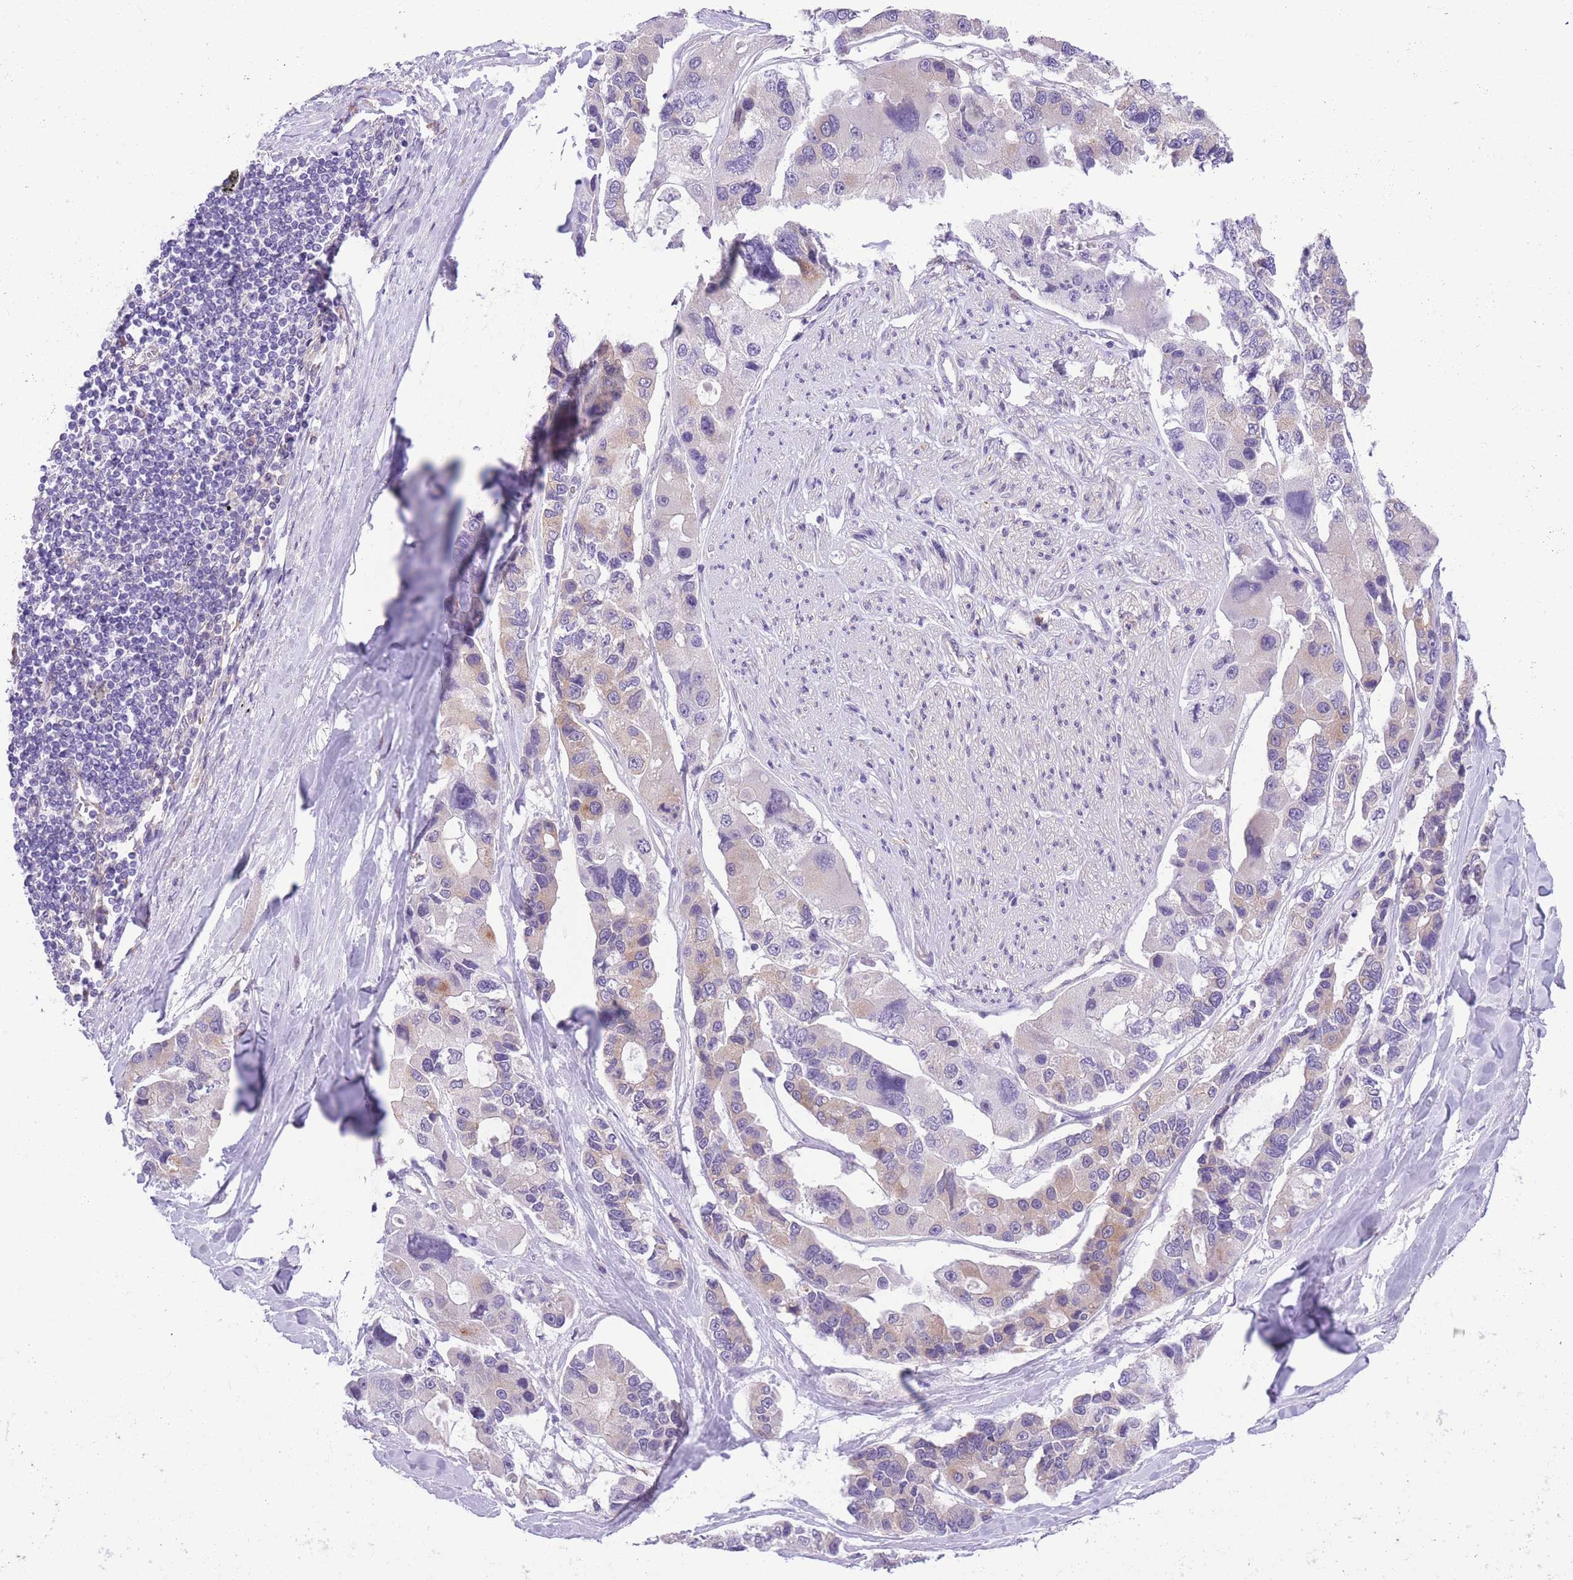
{"staining": {"intensity": "weak", "quantity": "<25%", "location": "cytoplasmic/membranous"}, "tissue": "lung cancer", "cell_type": "Tumor cells", "image_type": "cancer", "snomed": [{"axis": "morphology", "description": "Adenocarcinoma, NOS"}, {"axis": "topography", "description": "Lung"}], "caption": "The image demonstrates no staining of tumor cells in lung cancer (adenocarcinoma).", "gene": "WWOX", "patient": {"sex": "female", "age": 54}}